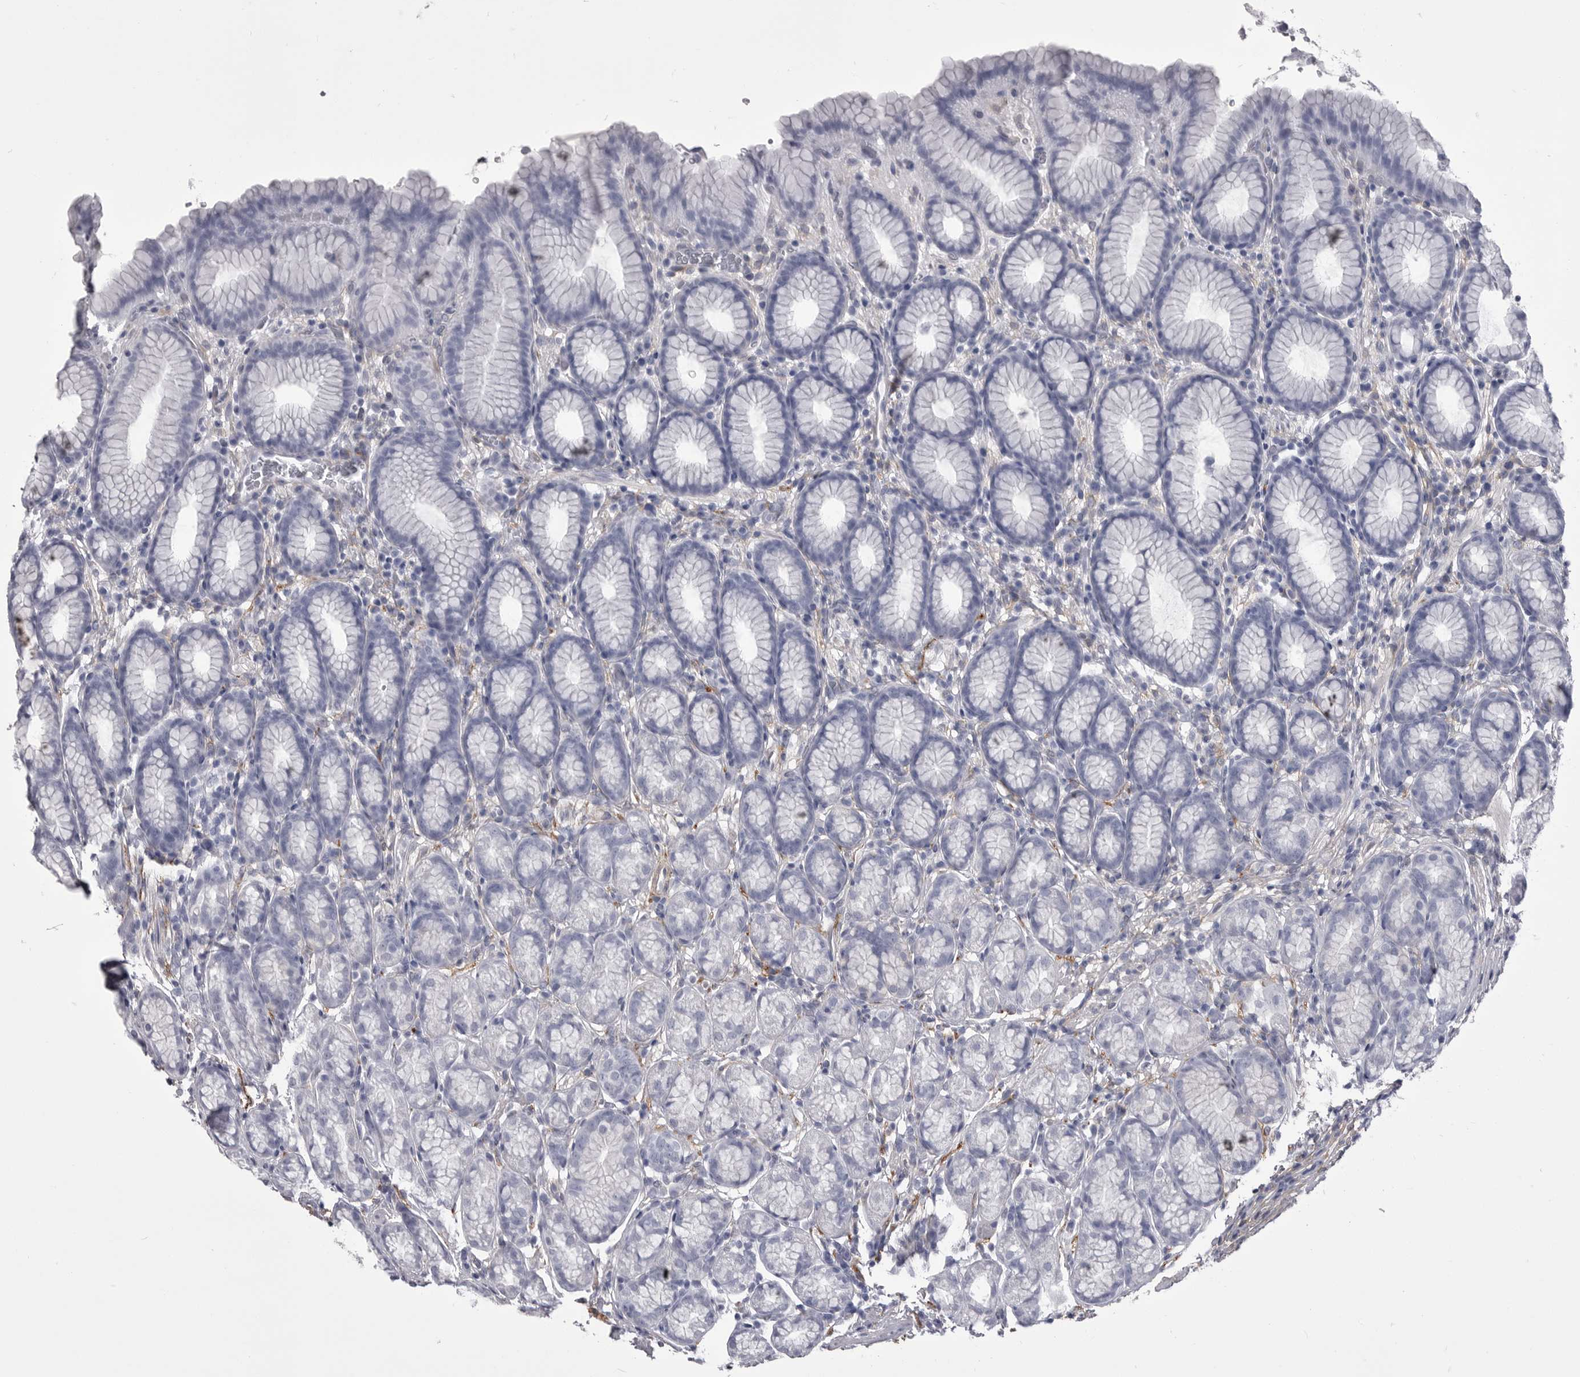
{"staining": {"intensity": "negative", "quantity": "none", "location": "none"}, "tissue": "stomach", "cell_type": "Glandular cells", "image_type": "normal", "snomed": [{"axis": "morphology", "description": "Normal tissue, NOS"}, {"axis": "topography", "description": "Stomach"}], "caption": "Glandular cells show no significant positivity in benign stomach. Brightfield microscopy of immunohistochemistry (IHC) stained with DAB (3,3'-diaminobenzidine) (brown) and hematoxylin (blue), captured at high magnification.", "gene": "ANK2", "patient": {"sex": "male", "age": 42}}